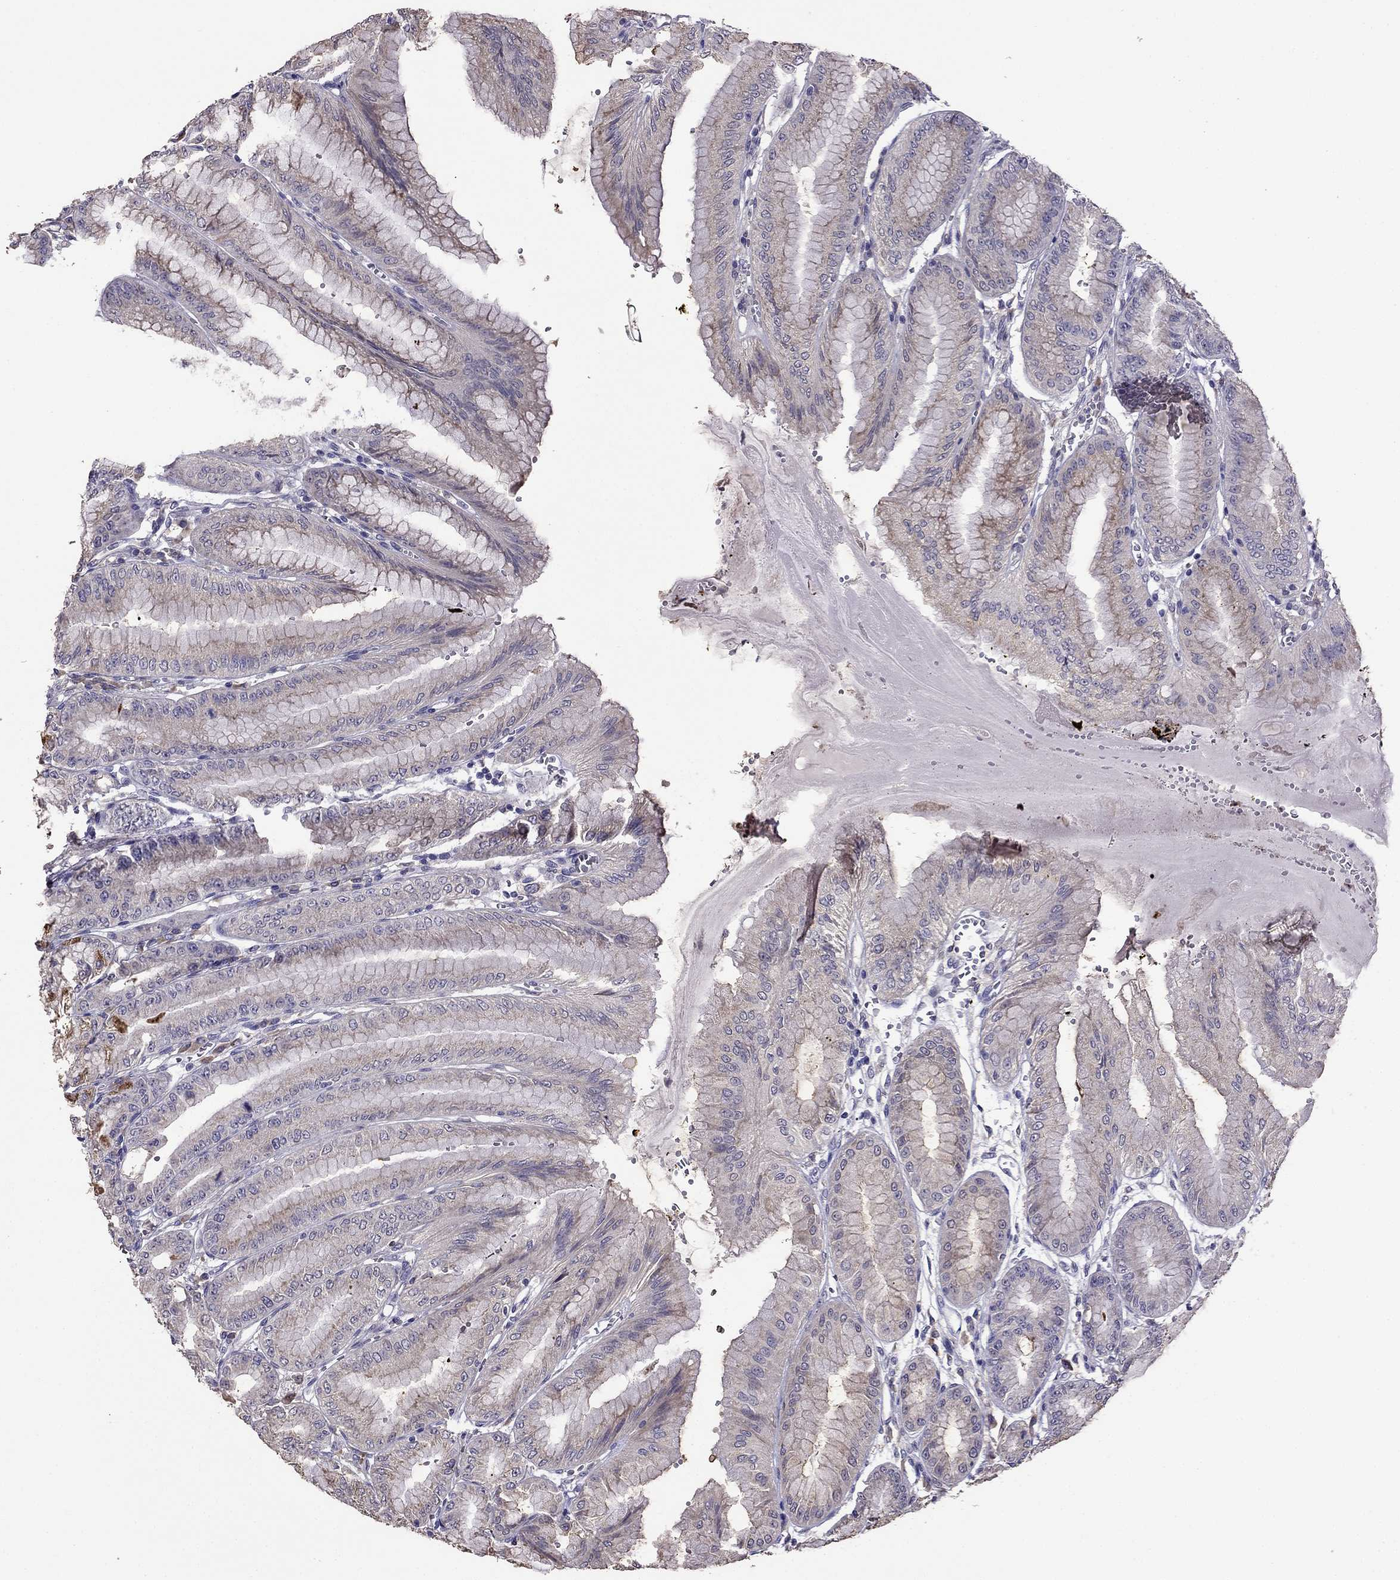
{"staining": {"intensity": "moderate", "quantity": "<25%", "location": "cytoplasmic/membranous"}, "tissue": "stomach", "cell_type": "Glandular cells", "image_type": "normal", "snomed": [{"axis": "morphology", "description": "Normal tissue, NOS"}, {"axis": "topography", "description": "Stomach, lower"}], "caption": "Protein analysis of unremarkable stomach demonstrates moderate cytoplasmic/membranous staining in about <25% of glandular cells.", "gene": "CDH9", "patient": {"sex": "male", "age": 71}}